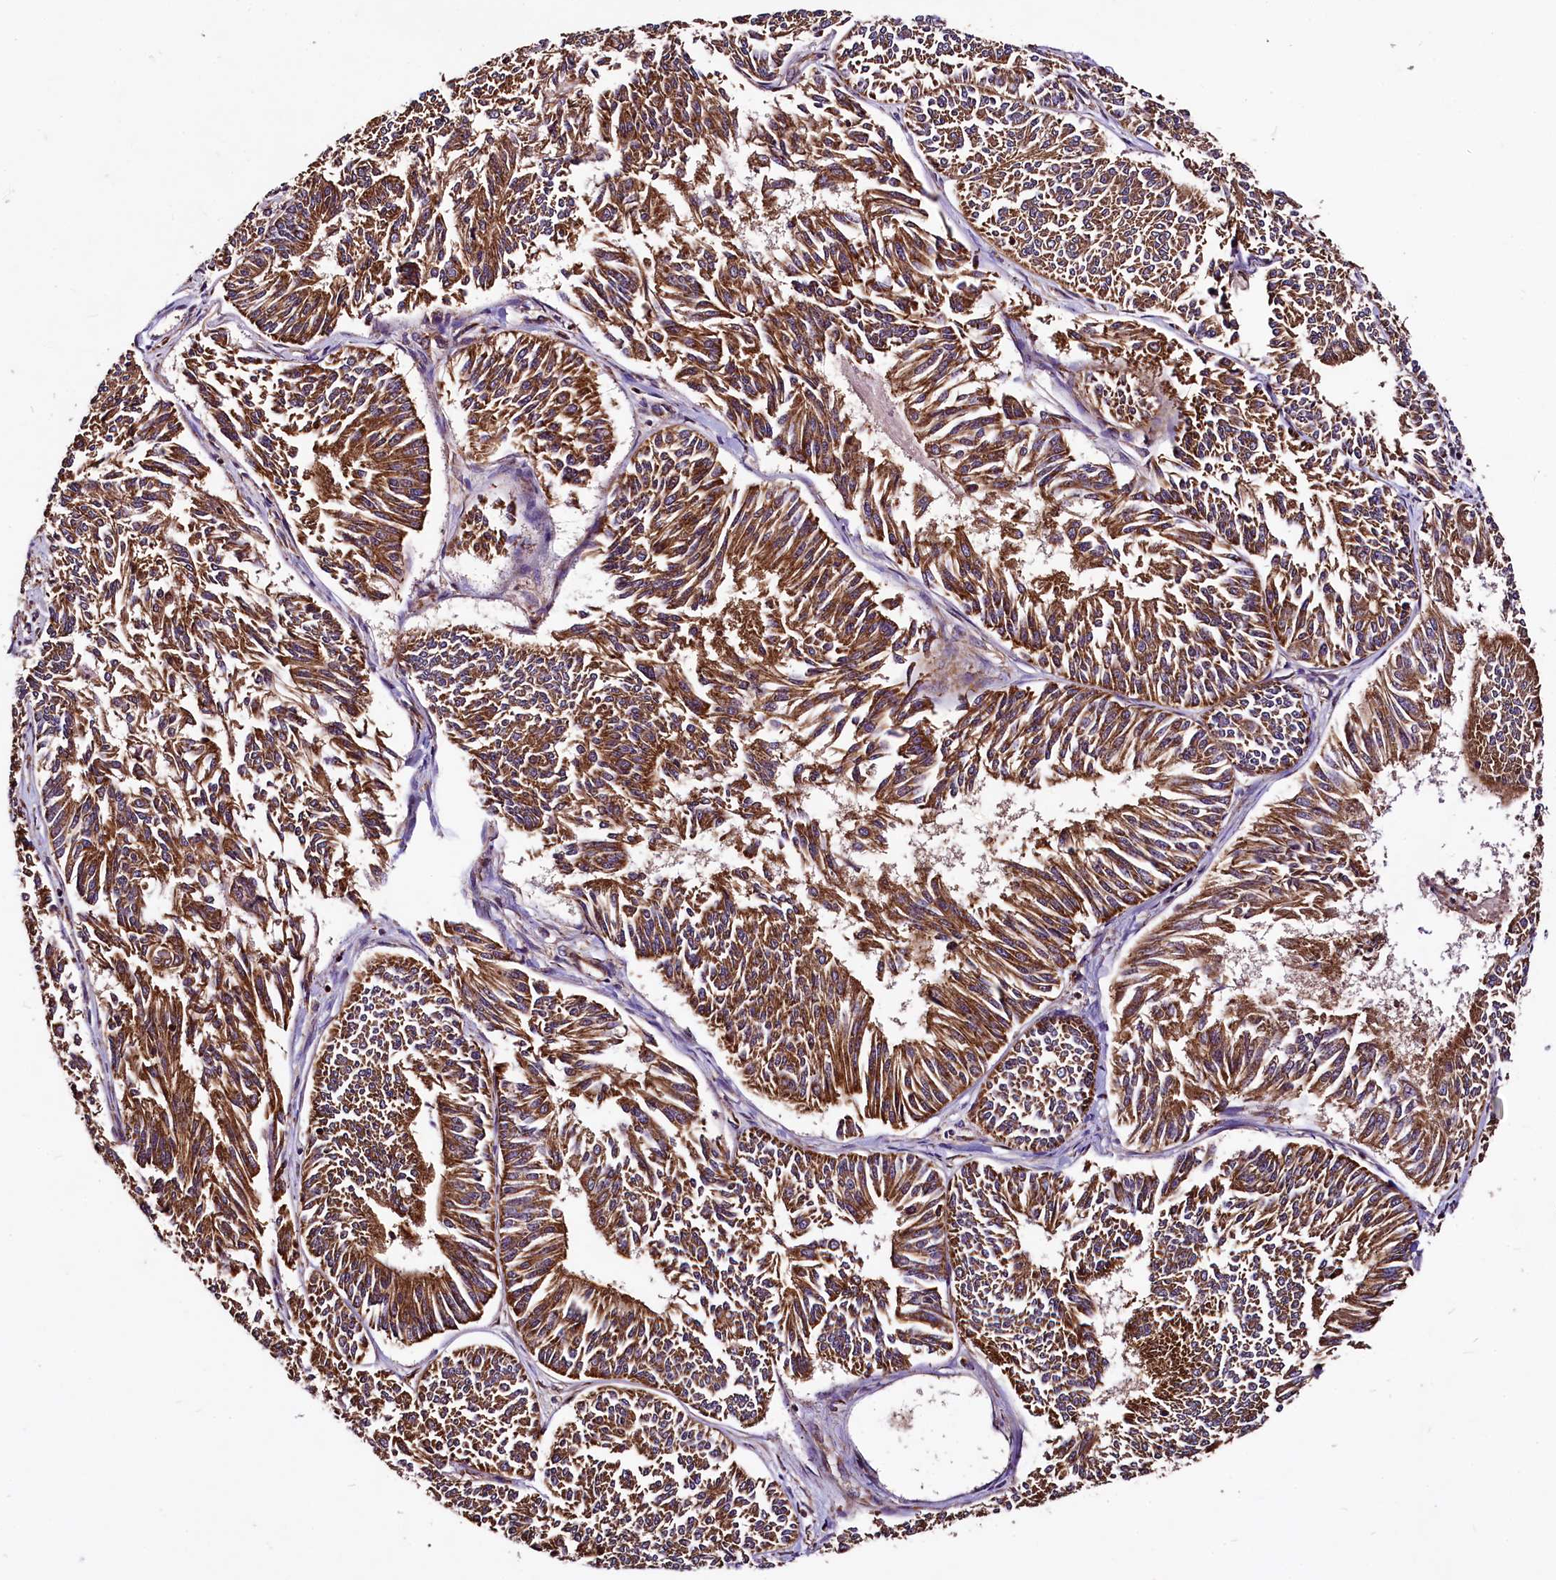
{"staining": {"intensity": "strong", "quantity": ">75%", "location": "cytoplasmic/membranous"}, "tissue": "endometrial cancer", "cell_type": "Tumor cells", "image_type": "cancer", "snomed": [{"axis": "morphology", "description": "Adenocarcinoma, NOS"}, {"axis": "topography", "description": "Endometrium"}], "caption": "The image reveals staining of endometrial cancer (adenocarcinoma), revealing strong cytoplasmic/membranous protein expression (brown color) within tumor cells. Nuclei are stained in blue.", "gene": "LRSAM1", "patient": {"sex": "female", "age": 58}}